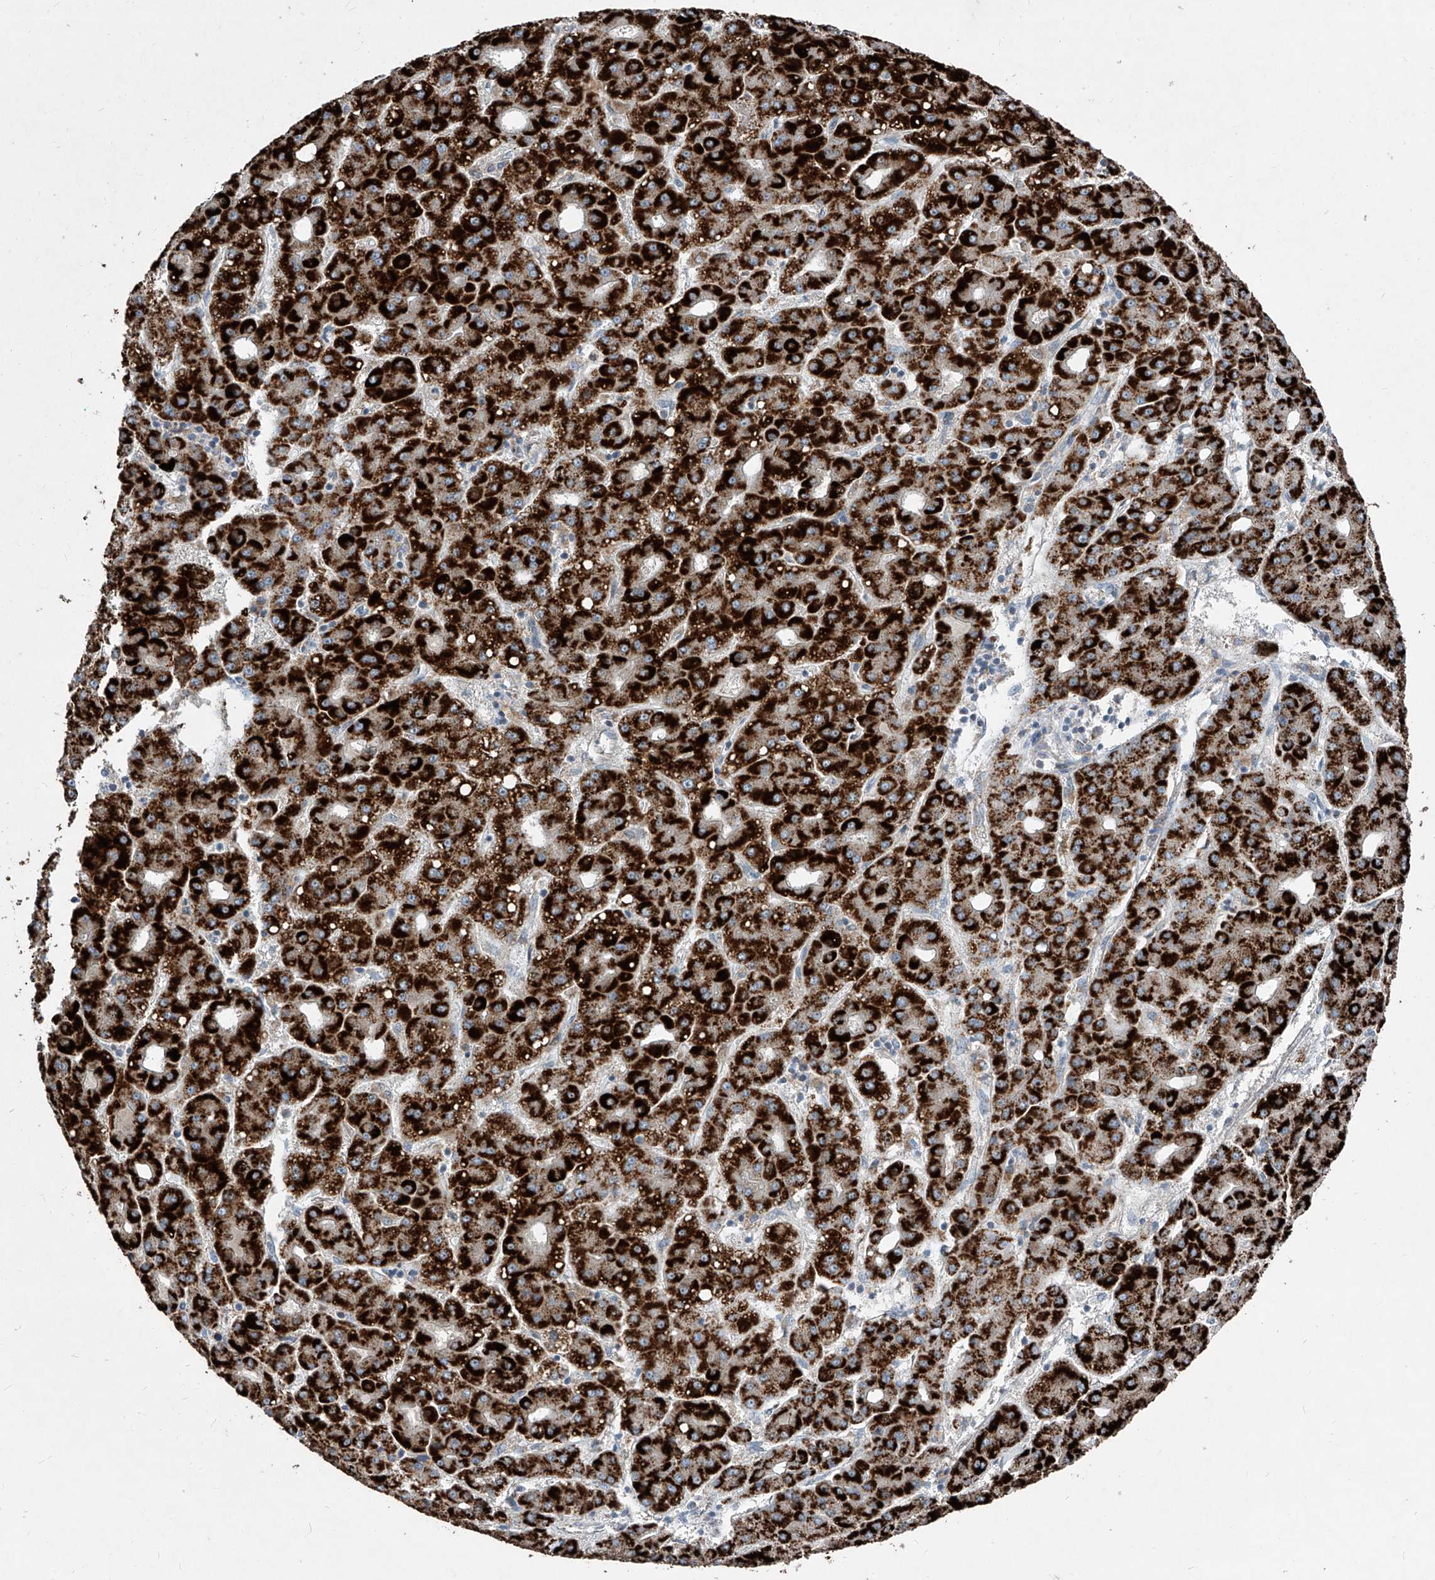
{"staining": {"intensity": "strong", "quantity": ">75%", "location": "cytoplasmic/membranous"}, "tissue": "liver cancer", "cell_type": "Tumor cells", "image_type": "cancer", "snomed": [{"axis": "morphology", "description": "Carcinoma, Hepatocellular, NOS"}, {"axis": "topography", "description": "Liver"}], "caption": "IHC image of human liver cancer (hepatocellular carcinoma) stained for a protein (brown), which demonstrates high levels of strong cytoplasmic/membranous expression in approximately >75% of tumor cells.", "gene": "ABCD3", "patient": {"sex": "male", "age": 65}}